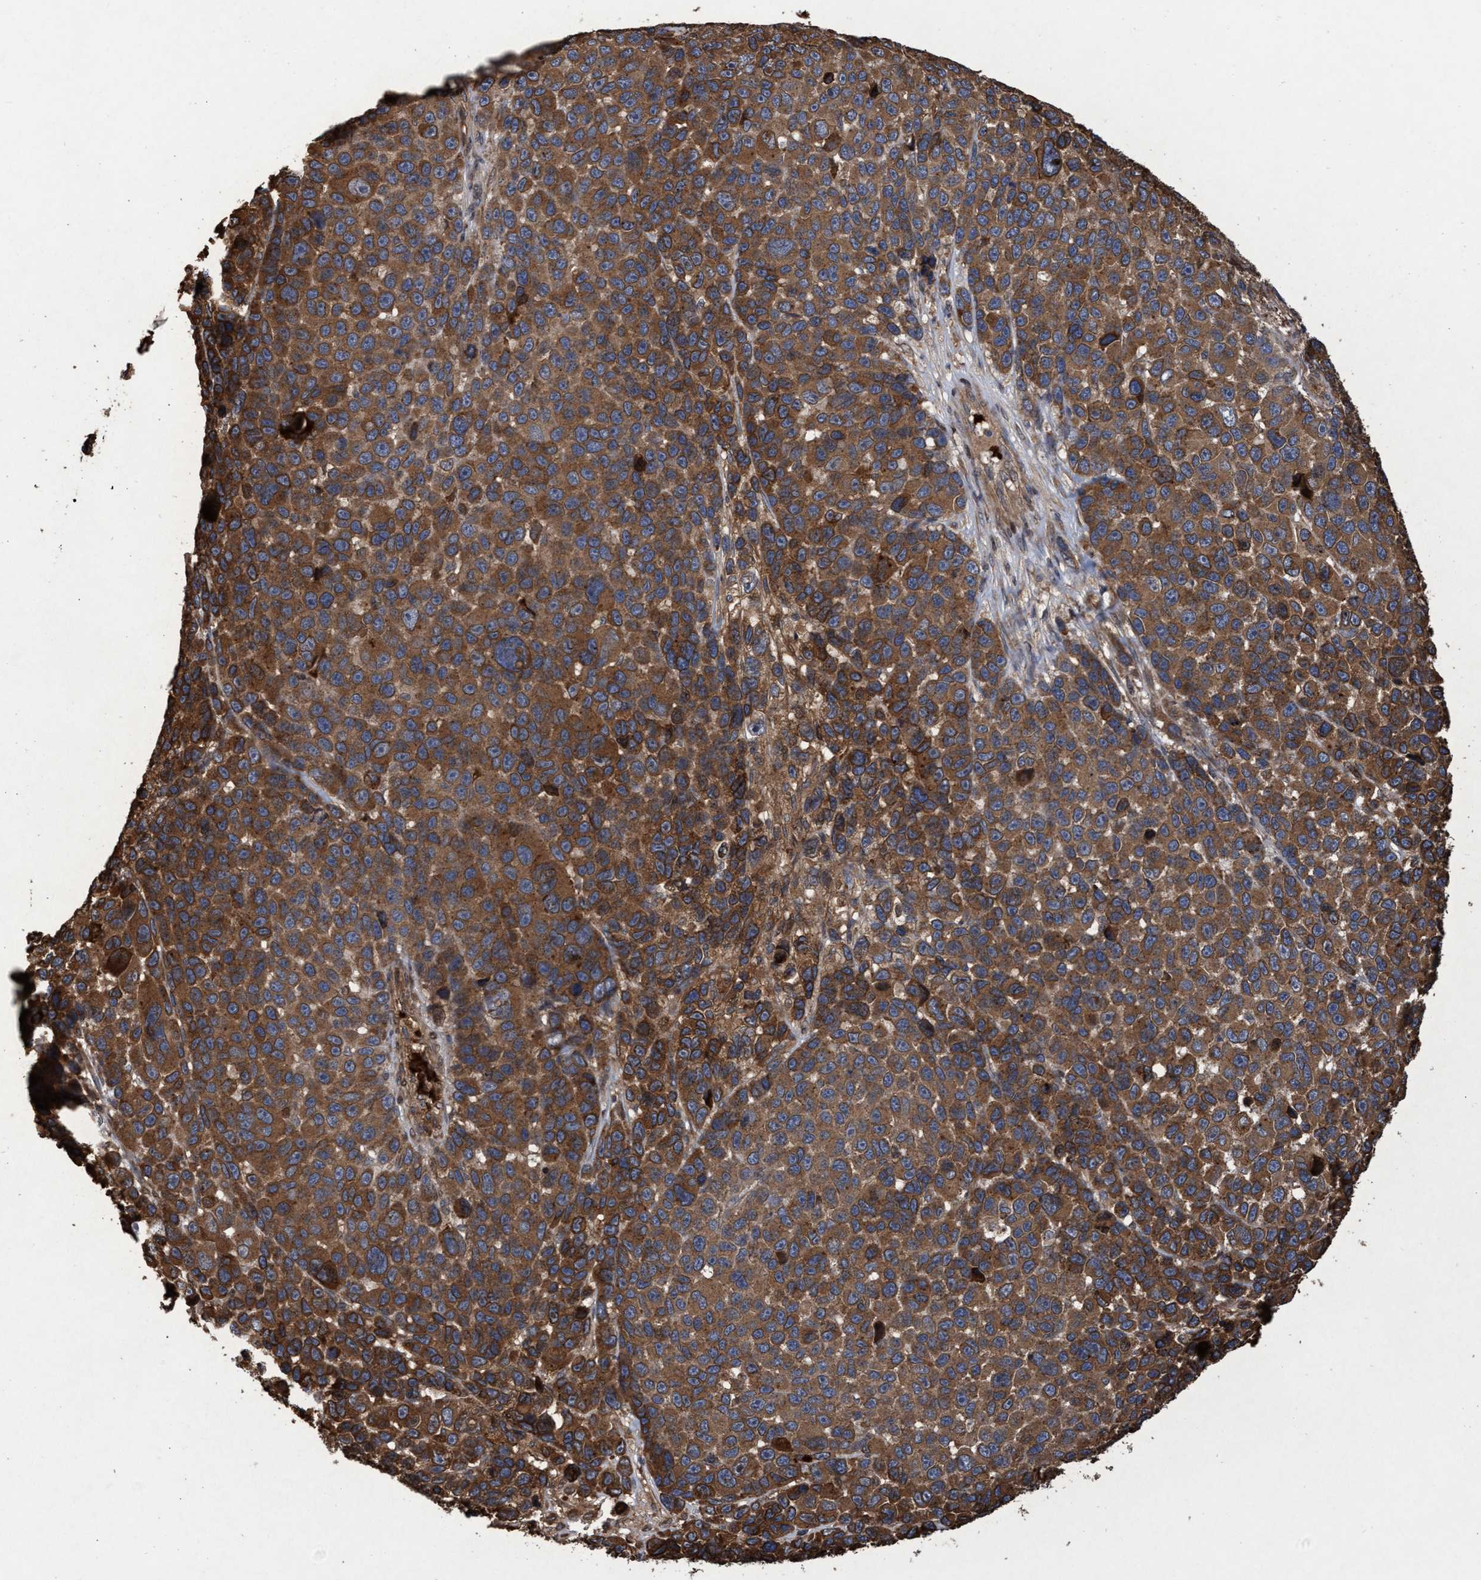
{"staining": {"intensity": "strong", "quantity": ">75%", "location": "cytoplasmic/membranous"}, "tissue": "melanoma", "cell_type": "Tumor cells", "image_type": "cancer", "snomed": [{"axis": "morphology", "description": "Malignant melanoma, NOS"}, {"axis": "topography", "description": "Skin"}], "caption": "Malignant melanoma was stained to show a protein in brown. There is high levels of strong cytoplasmic/membranous expression in about >75% of tumor cells. The staining was performed using DAB (3,3'-diaminobenzidine) to visualize the protein expression in brown, while the nuclei were stained in blue with hematoxylin (Magnification: 20x).", "gene": "CHMP6", "patient": {"sex": "male", "age": 53}}